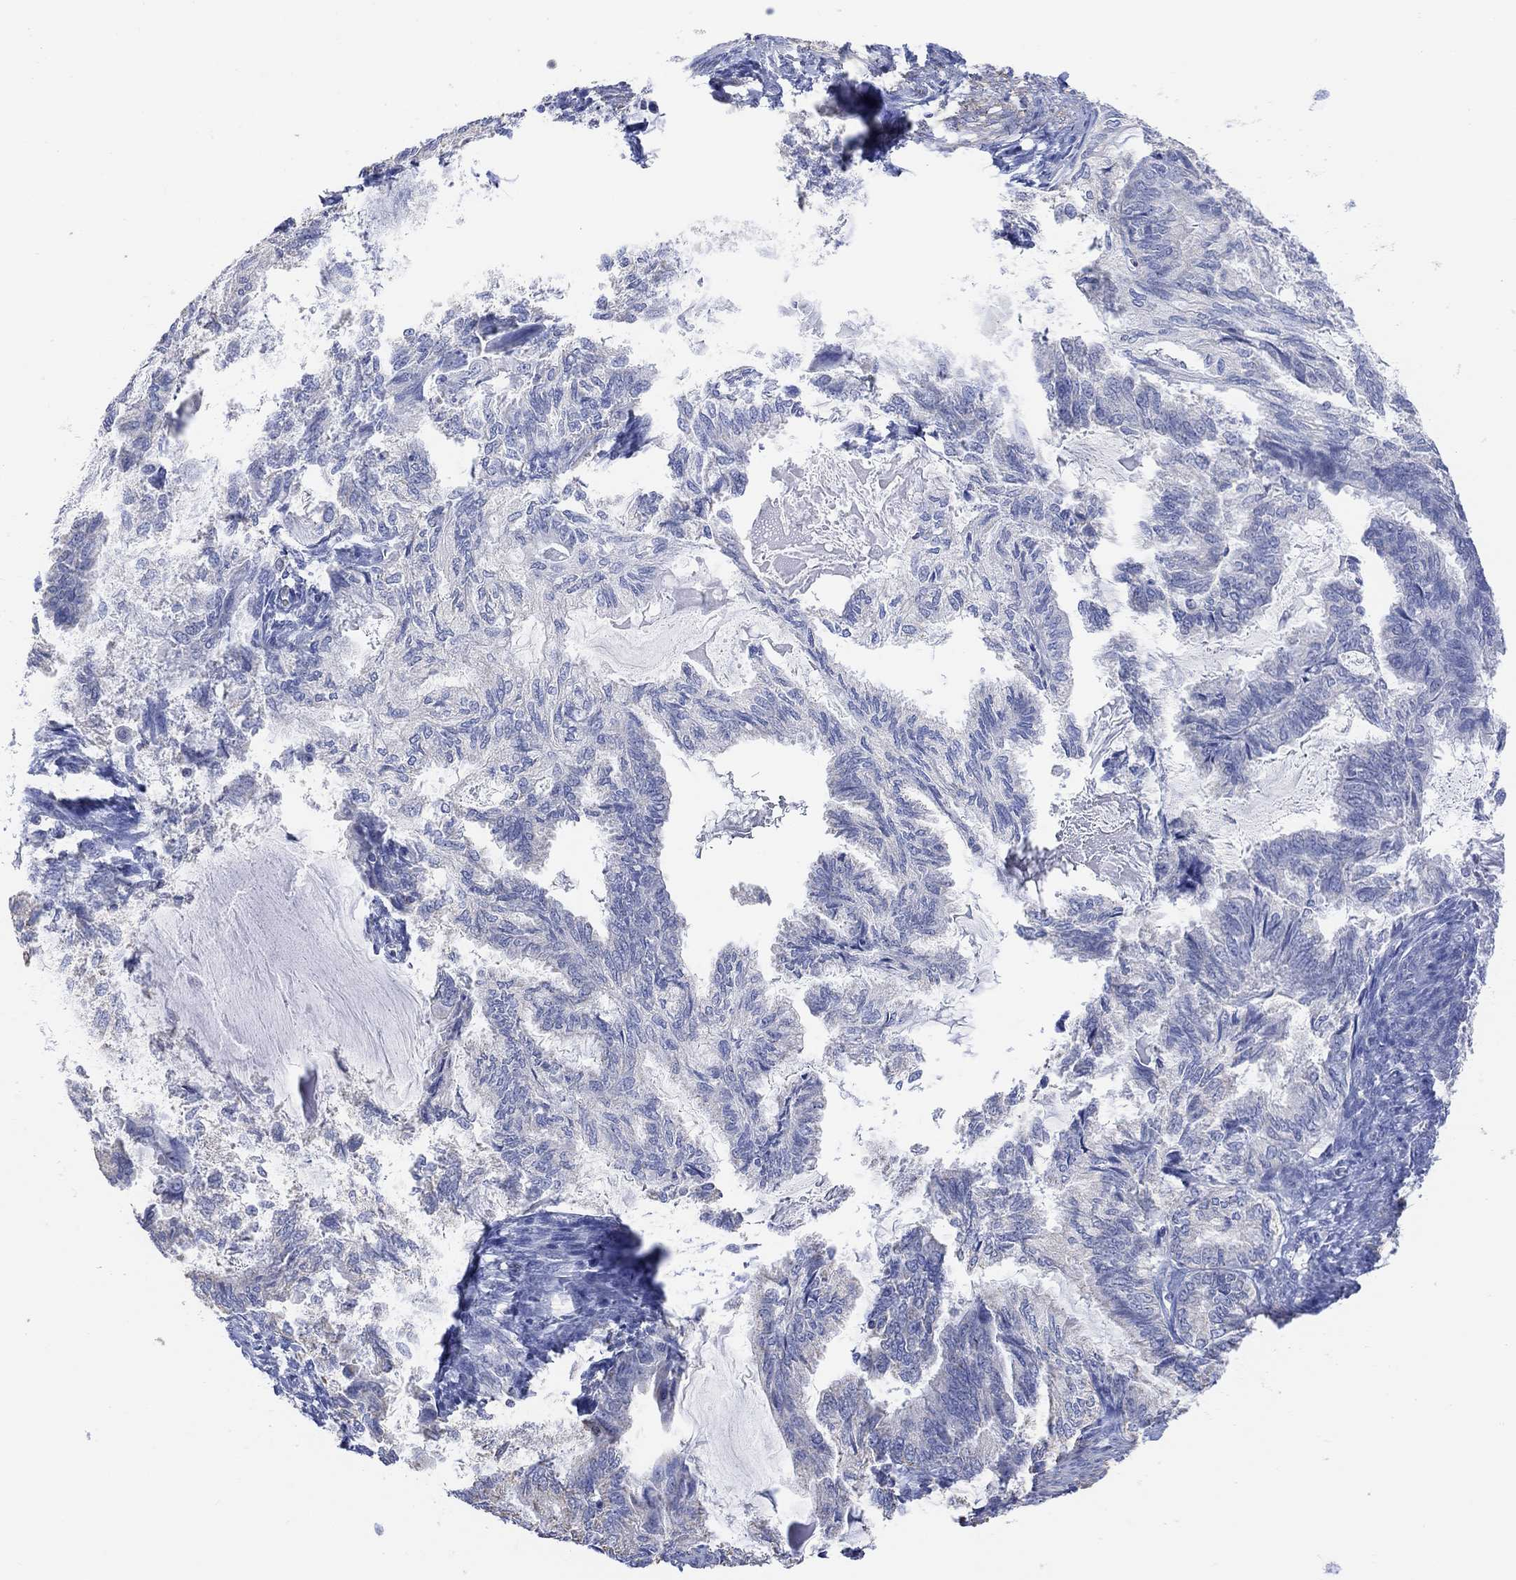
{"staining": {"intensity": "negative", "quantity": "none", "location": "none"}, "tissue": "endometrial cancer", "cell_type": "Tumor cells", "image_type": "cancer", "snomed": [{"axis": "morphology", "description": "Adenocarcinoma, NOS"}, {"axis": "topography", "description": "Endometrium"}], "caption": "Protein analysis of endometrial cancer (adenocarcinoma) demonstrates no significant staining in tumor cells.", "gene": "SYT12", "patient": {"sex": "female", "age": 86}}